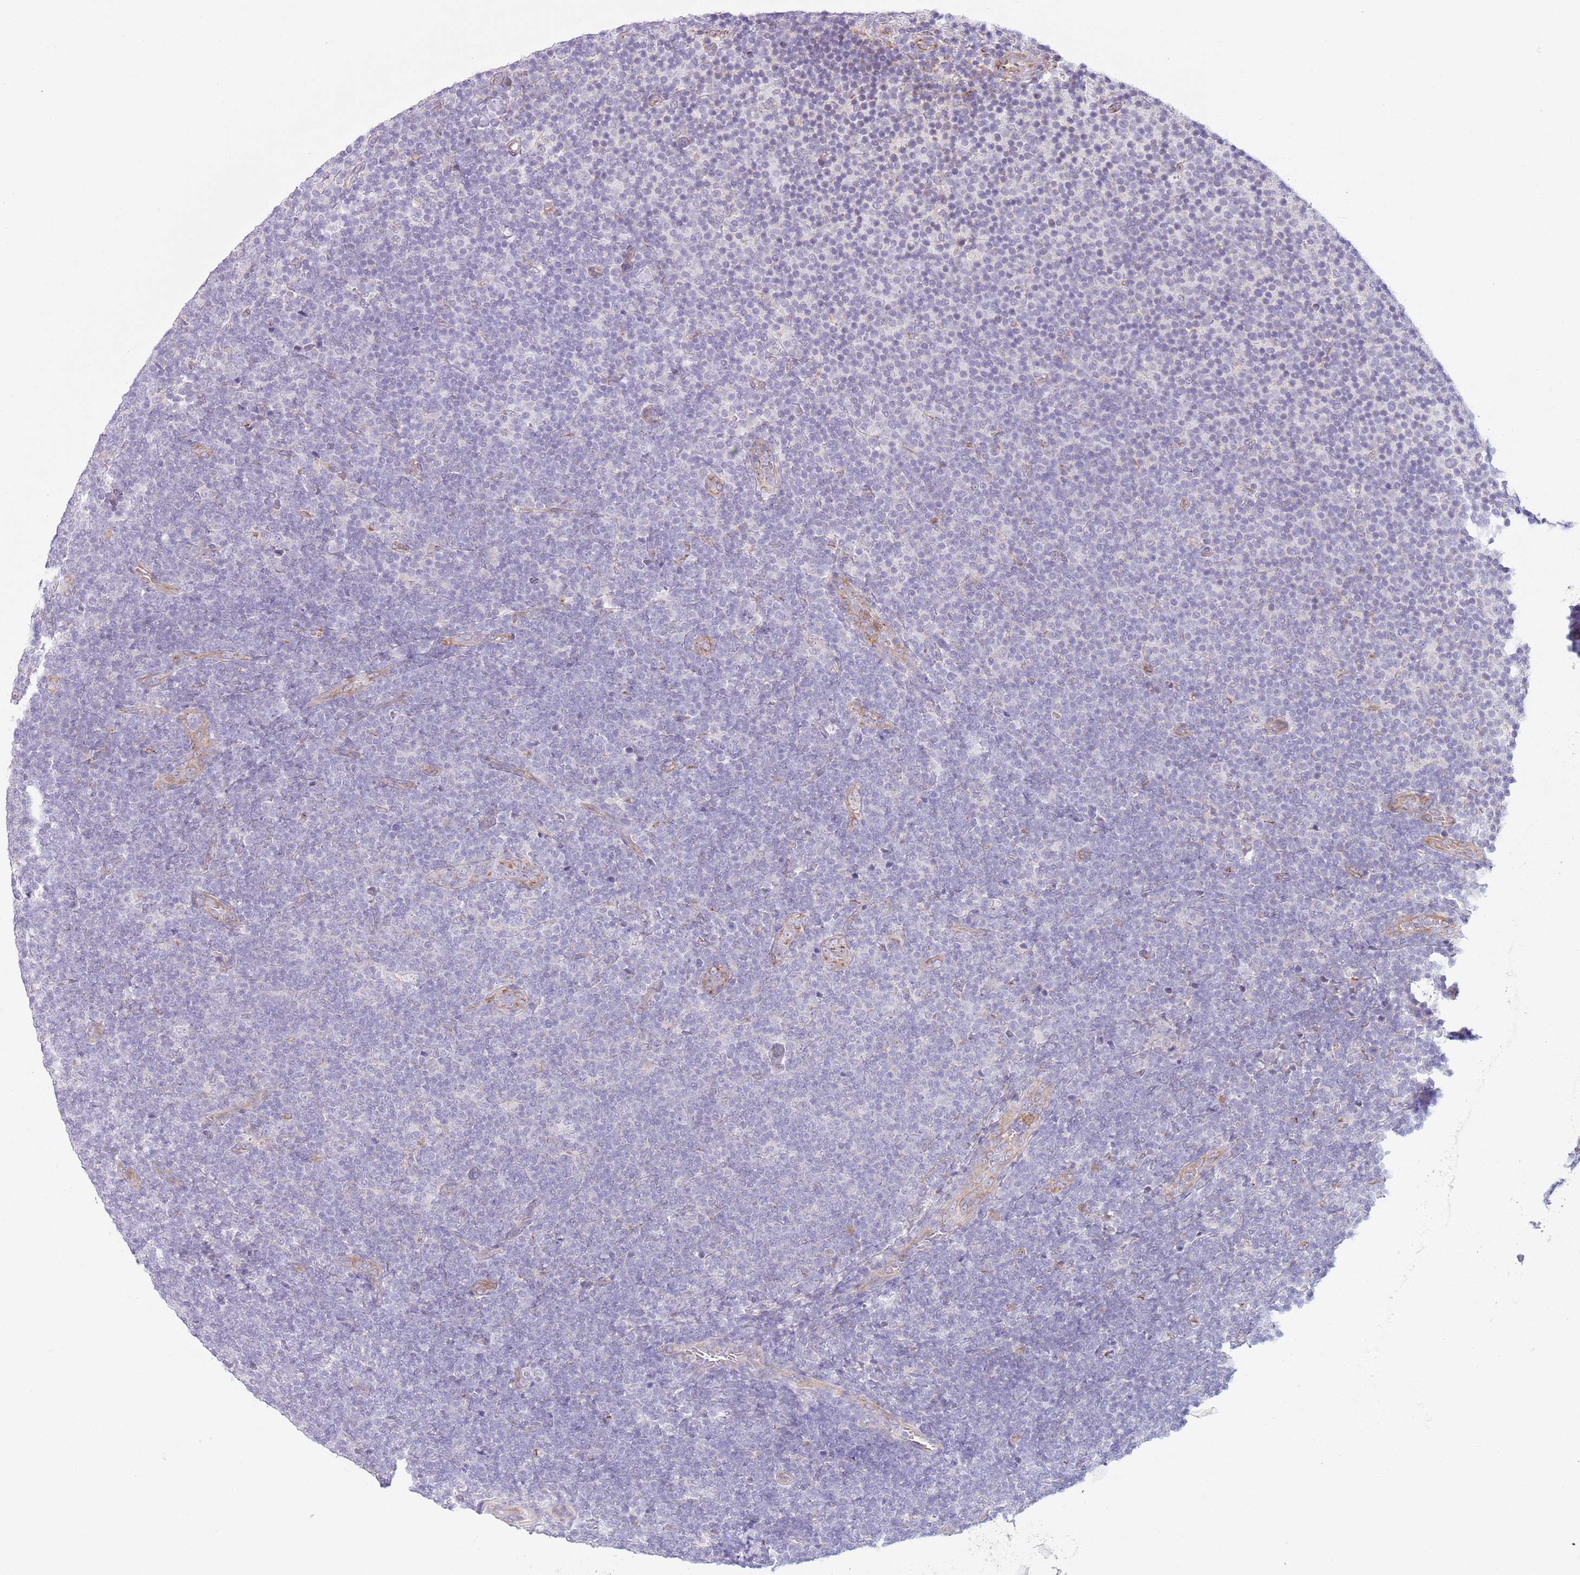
{"staining": {"intensity": "negative", "quantity": "none", "location": "none"}, "tissue": "lymphoma", "cell_type": "Tumor cells", "image_type": "cancer", "snomed": [{"axis": "morphology", "description": "Malignant lymphoma, non-Hodgkin's type, Low grade"}, {"axis": "topography", "description": "Lymph node"}], "caption": "This is a histopathology image of IHC staining of malignant lymphoma, non-Hodgkin's type (low-grade), which shows no expression in tumor cells.", "gene": "C20orf96", "patient": {"sex": "male", "age": 66}}